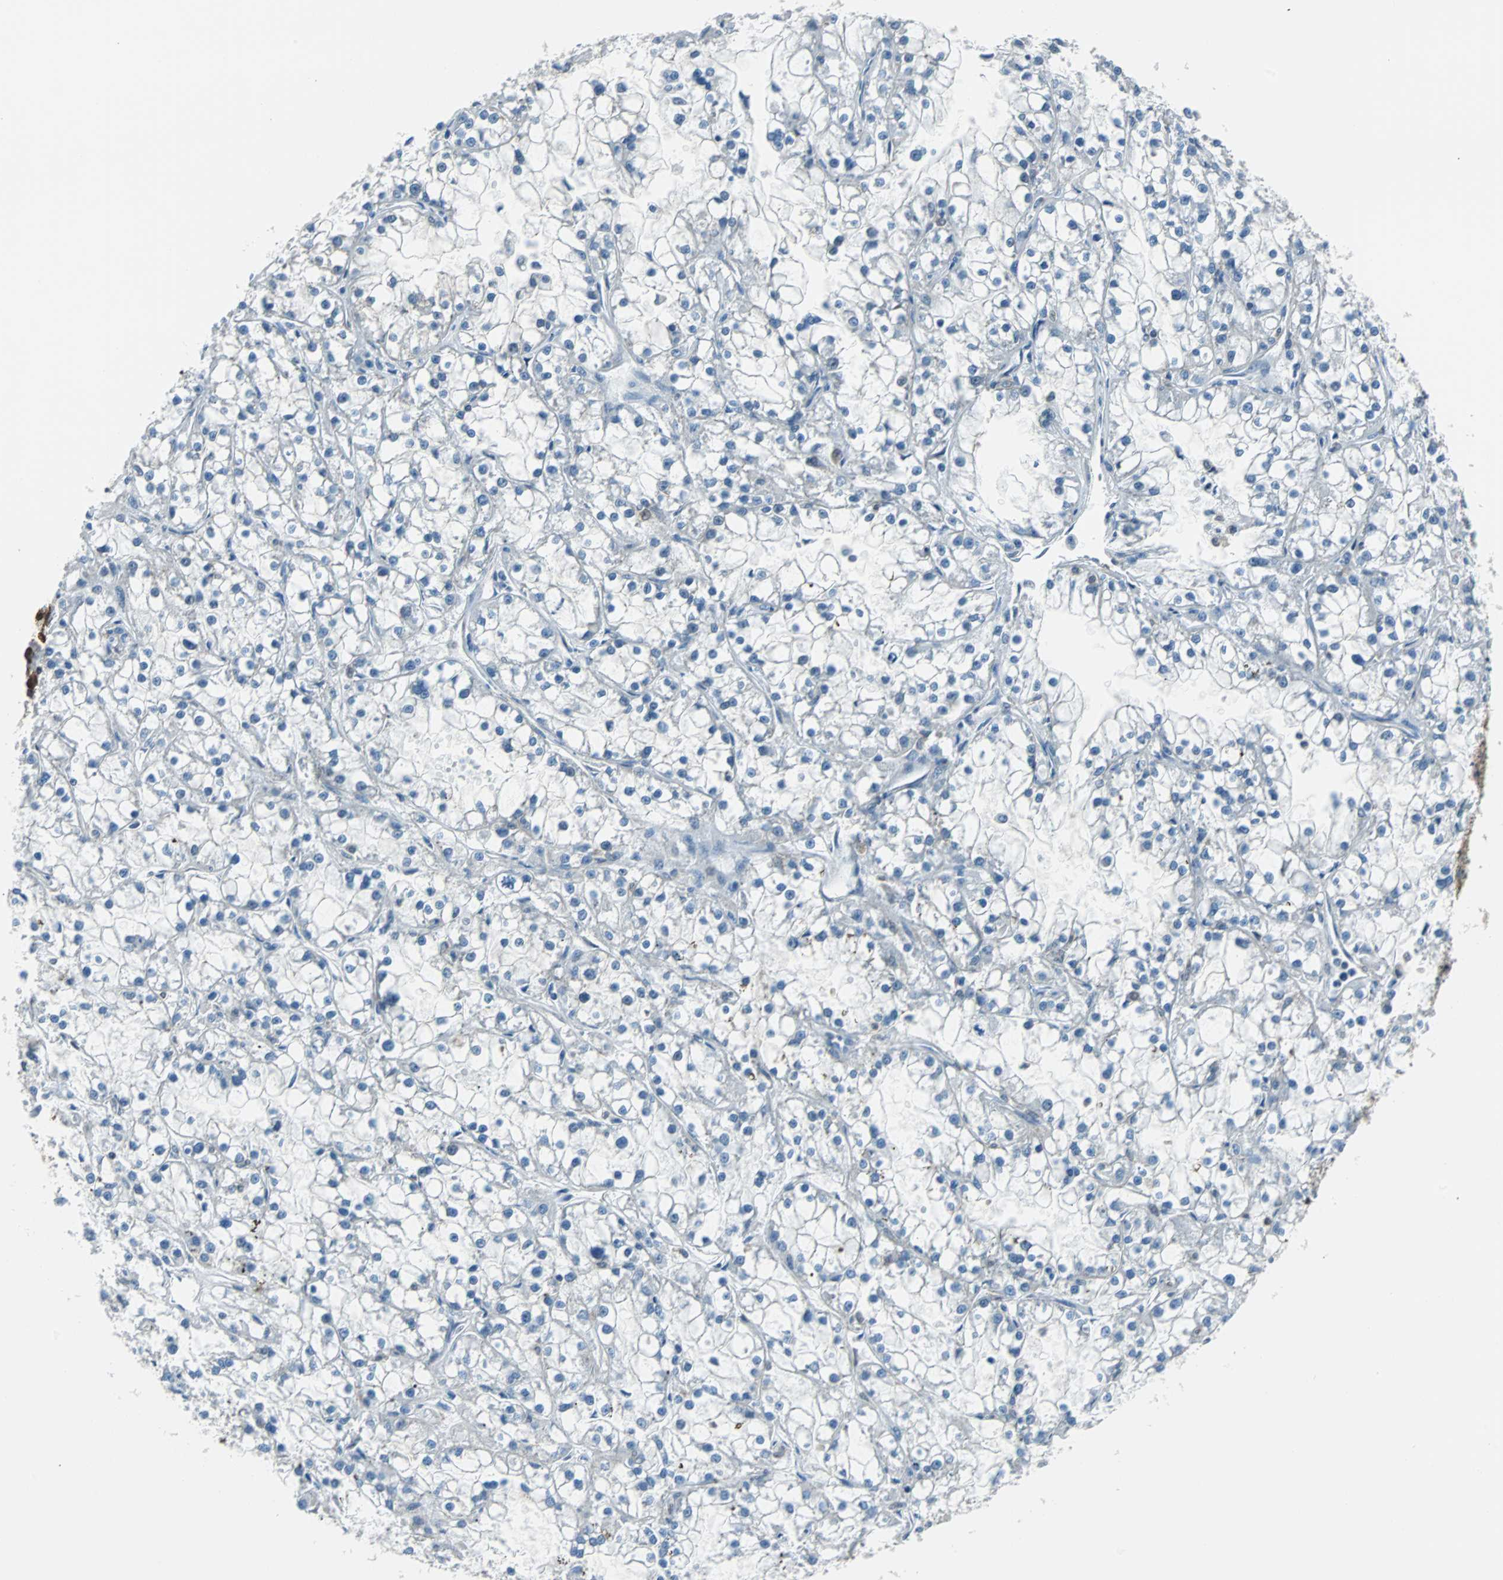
{"staining": {"intensity": "negative", "quantity": "none", "location": "none"}, "tissue": "renal cancer", "cell_type": "Tumor cells", "image_type": "cancer", "snomed": [{"axis": "morphology", "description": "Adenocarcinoma, NOS"}, {"axis": "topography", "description": "Kidney"}], "caption": "Renal cancer was stained to show a protein in brown. There is no significant staining in tumor cells.", "gene": "VCP", "patient": {"sex": "female", "age": 52}}